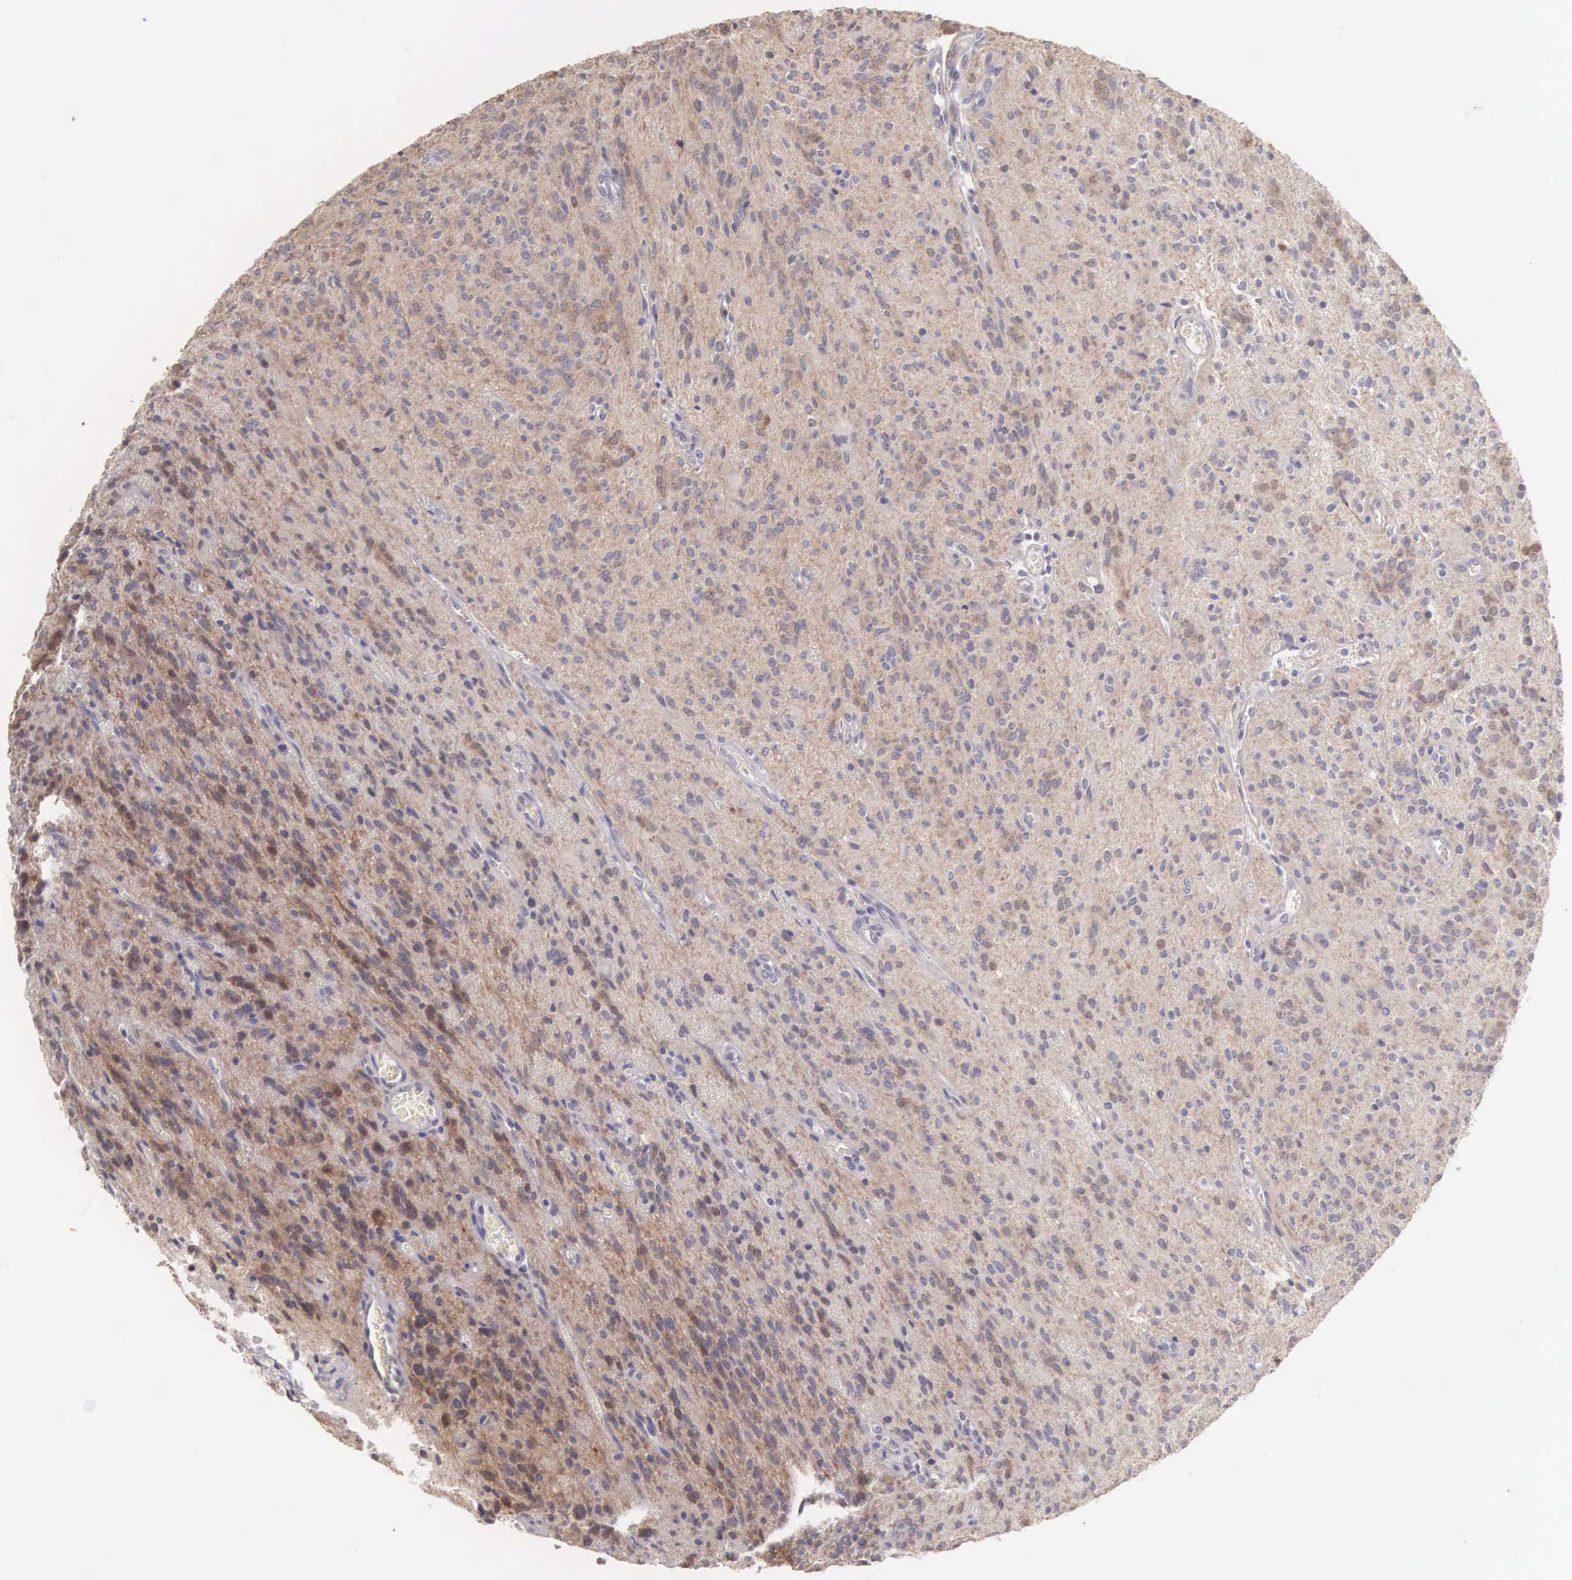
{"staining": {"intensity": "moderate", "quantity": ">75%", "location": "cytoplasmic/membranous"}, "tissue": "glioma", "cell_type": "Tumor cells", "image_type": "cancer", "snomed": [{"axis": "morphology", "description": "Glioma, malignant, Low grade"}, {"axis": "topography", "description": "Brain"}], "caption": "The histopathology image displays immunohistochemical staining of glioma. There is moderate cytoplasmic/membranous expression is identified in approximately >75% of tumor cells.", "gene": "PIR", "patient": {"sex": "female", "age": 15}}